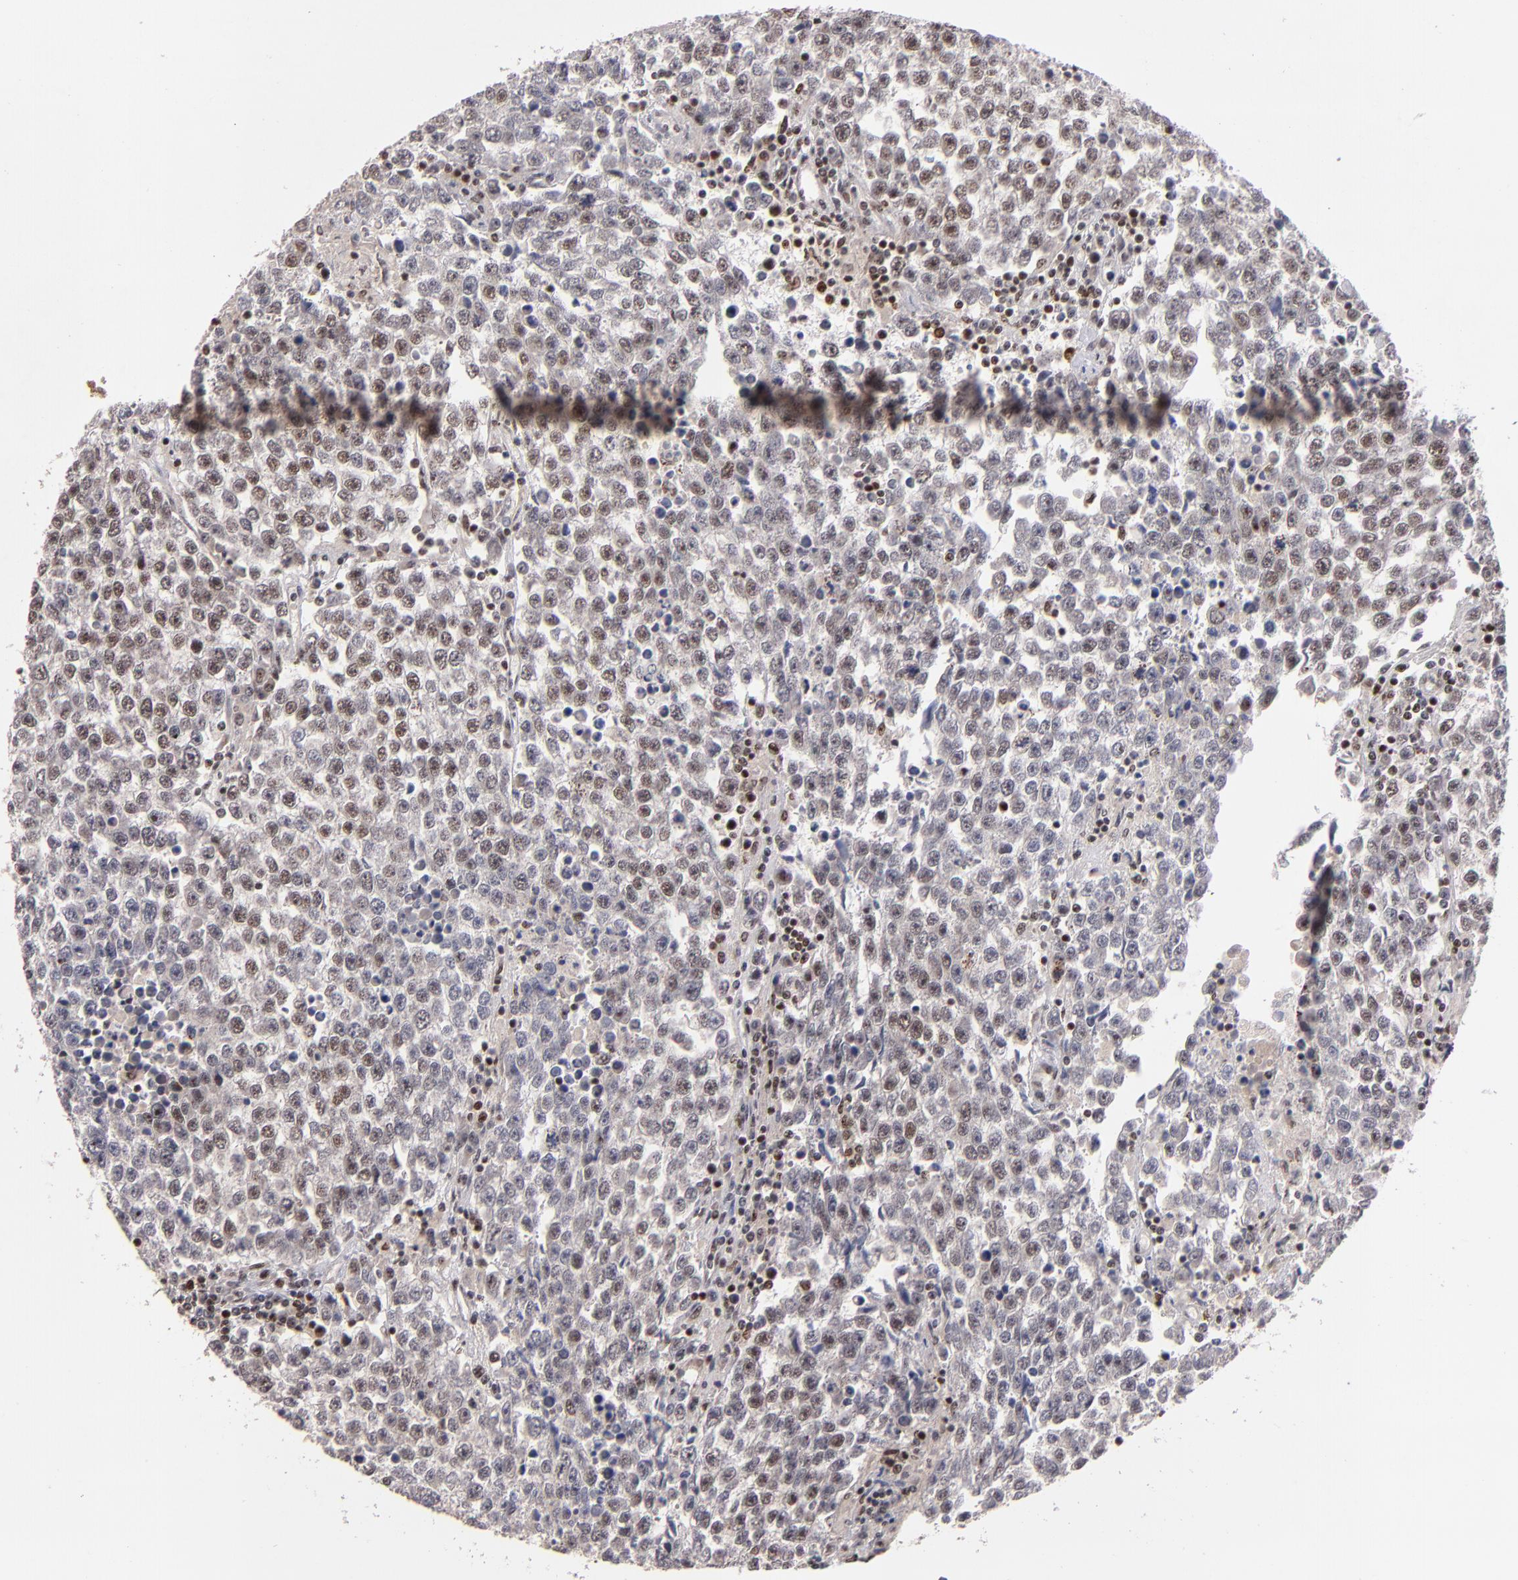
{"staining": {"intensity": "weak", "quantity": ">75%", "location": "cytoplasmic/membranous,nuclear"}, "tissue": "testis cancer", "cell_type": "Tumor cells", "image_type": "cancer", "snomed": [{"axis": "morphology", "description": "Seminoma, NOS"}, {"axis": "topography", "description": "Testis"}], "caption": "Human seminoma (testis) stained for a protein (brown) exhibits weak cytoplasmic/membranous and nuclear positive positivity in approximately >75% of tumor cells.", "gene": "PCNX4", "patient": {"sex": "male", "age": 36}}